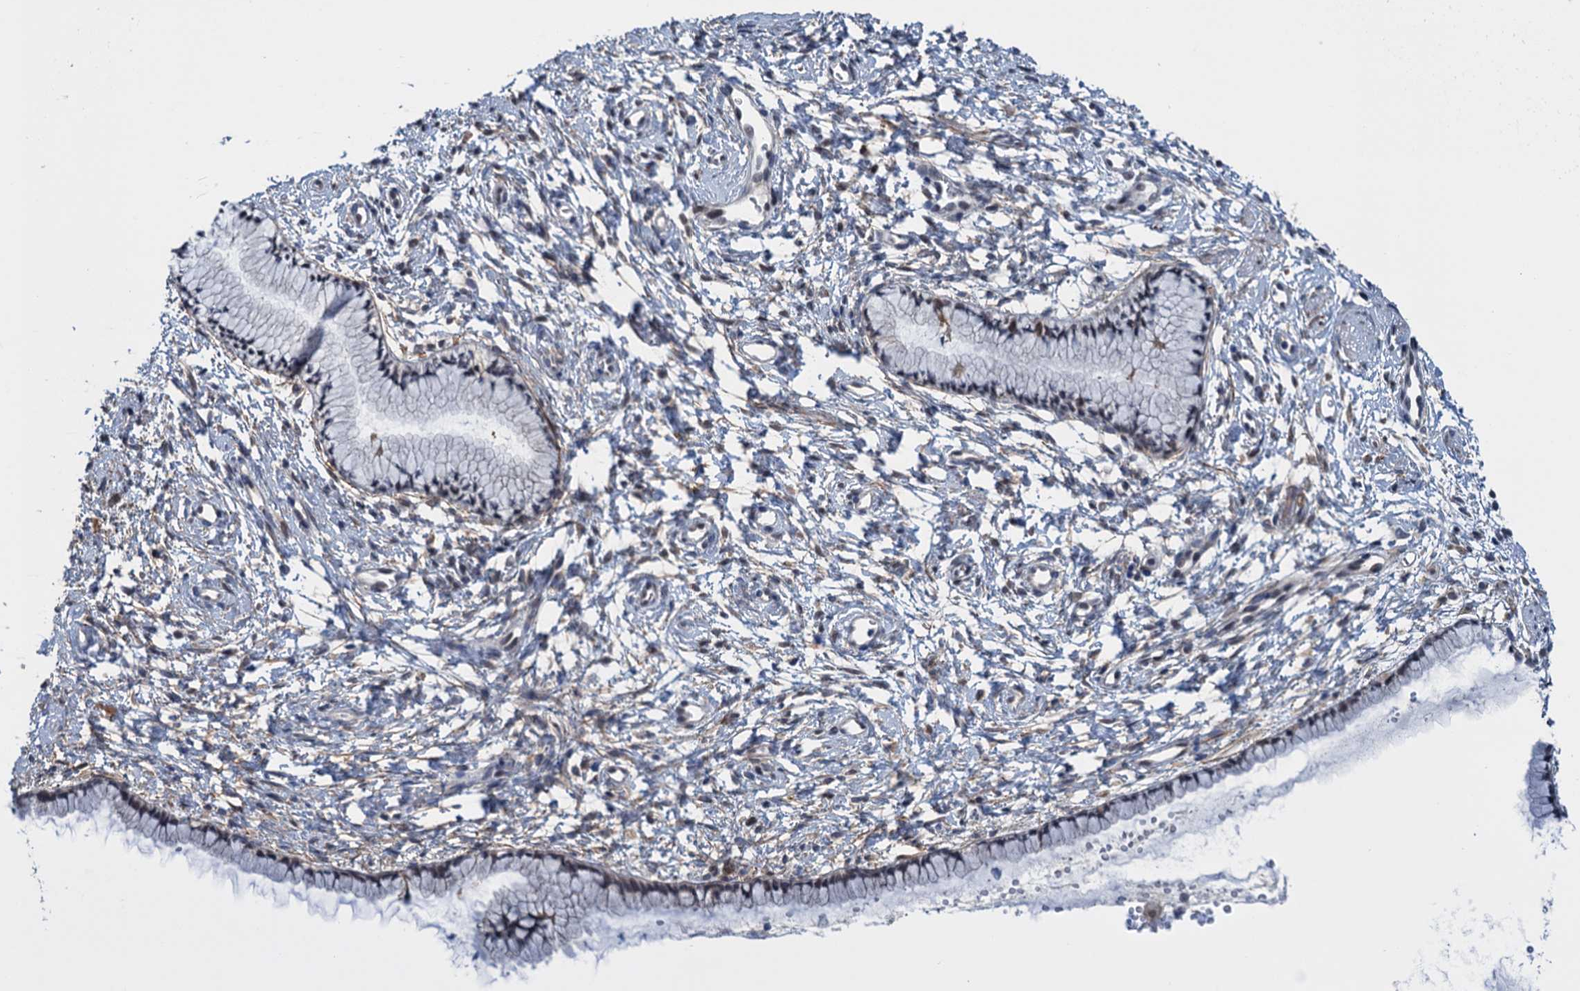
{"staining": {"intensity": "moderate", "quantity": ">75%", "location": "nuclear"}, "tissue": "cervix", "cell_type": "Glandular cells", "image_type": "normal", "snomed": [{"axis": "morphology", "description": "Normal tissue, NOS"}, {"axis": "topography", "description": "Cervix"}], "caption": "High-power microscopy captured an immunohistochemistry photomicrograph of benign cervix, revealing moderate nuclear staining in about >75% of glandular cells.", "gene": "SAE1", "patient": {"sex": "female", "age": 57}}